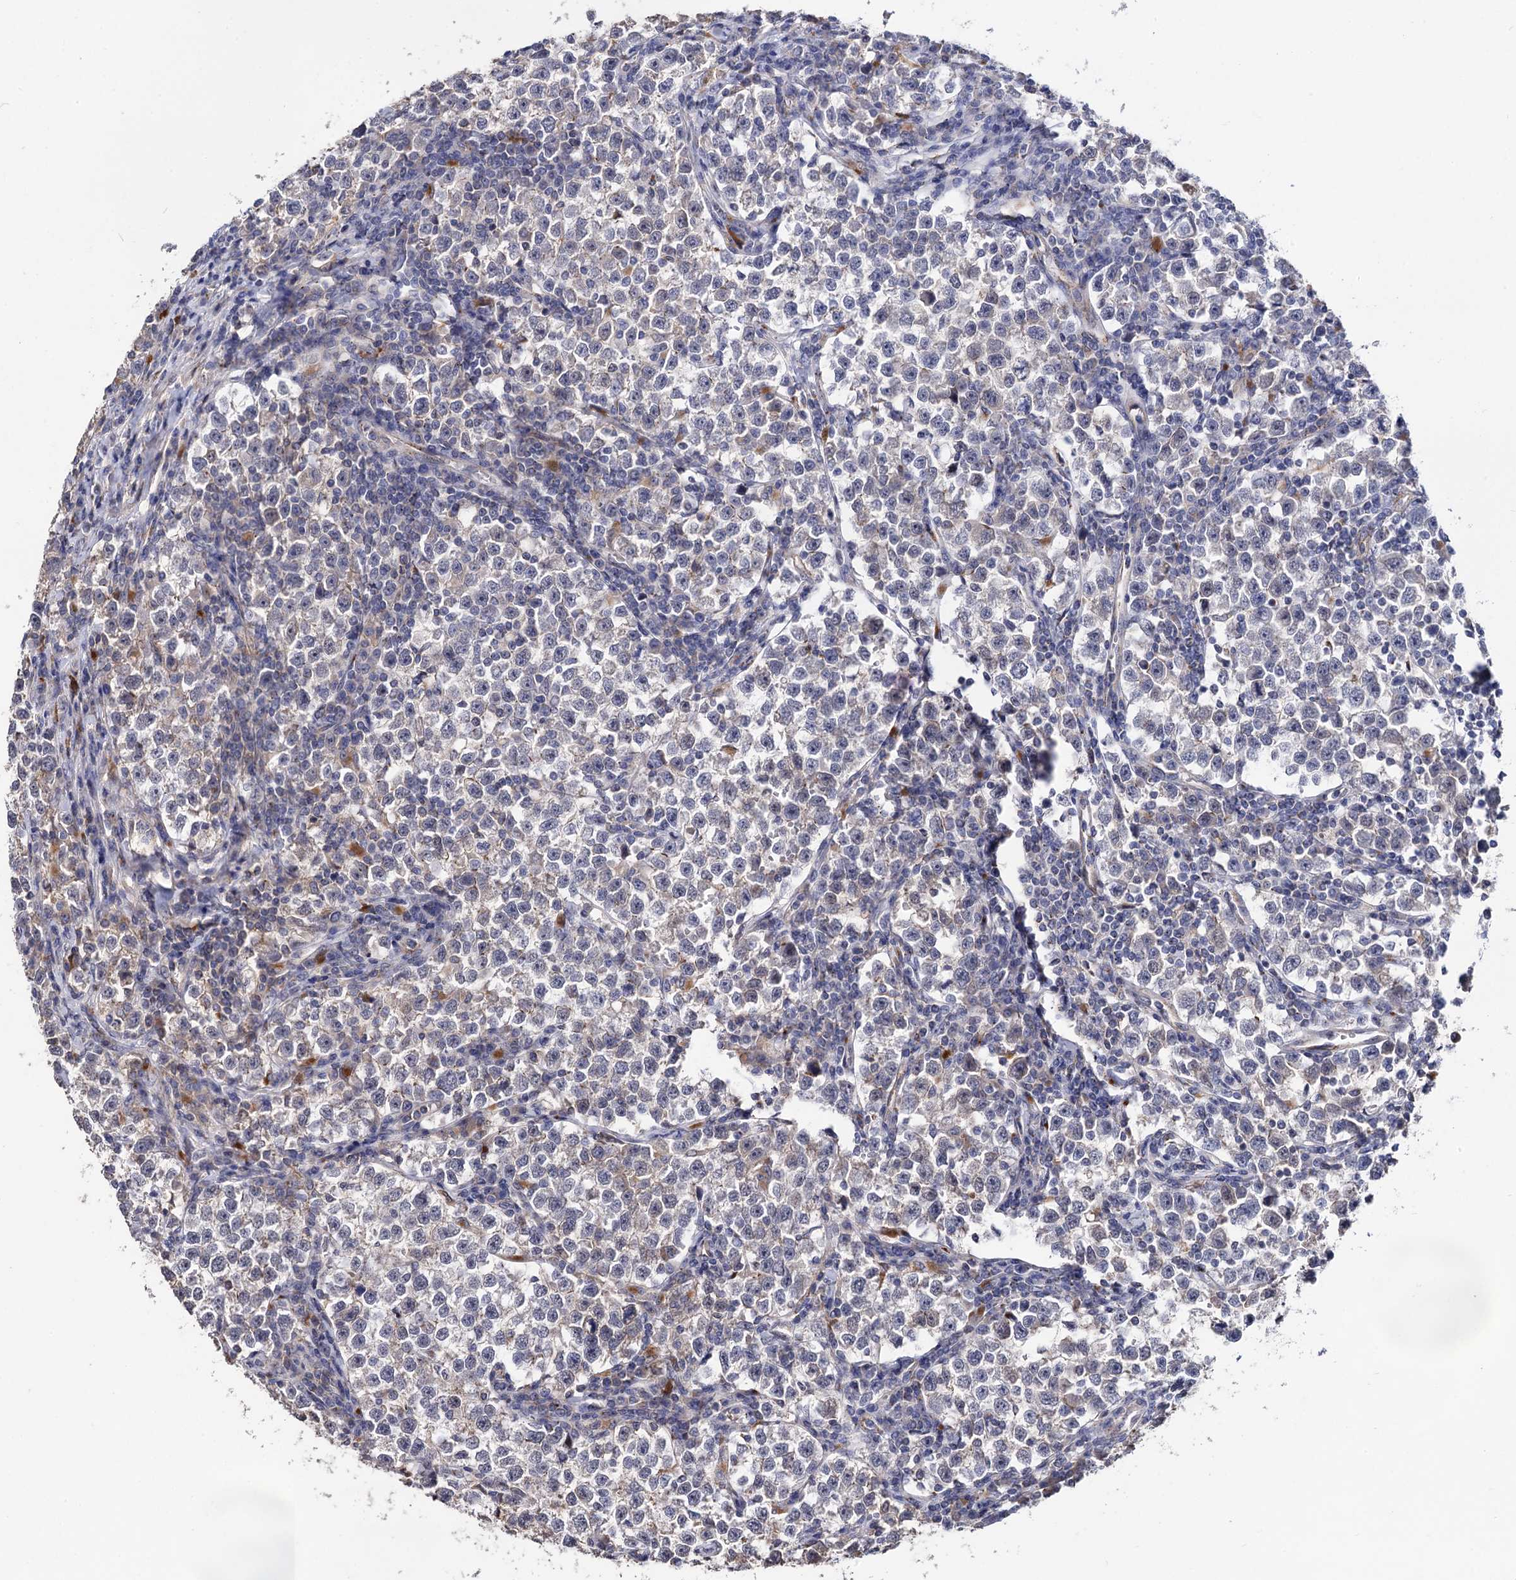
{"staining": {"intensity": "negative", "quantity": "none", "location": "none"}, "tissue": "testis cancer", "cell_type": "Tumor cells", "image_type": "cancer", "snomed": [{"axis": "morphology", "description": "Normal tissue, NOS"}, {"axis": "morphology", "description": "Seminoma, NOS"}, {"axis": "topography", "description": "Testis"}], "caption": "High power microscopy micrograph of an immunohistochemistry micrograph of testis cancer (seminoma), revealing no significant staining in tumor cells.", "gene": "MICAL2", "patient": {"sex": "male", "age": 43}}